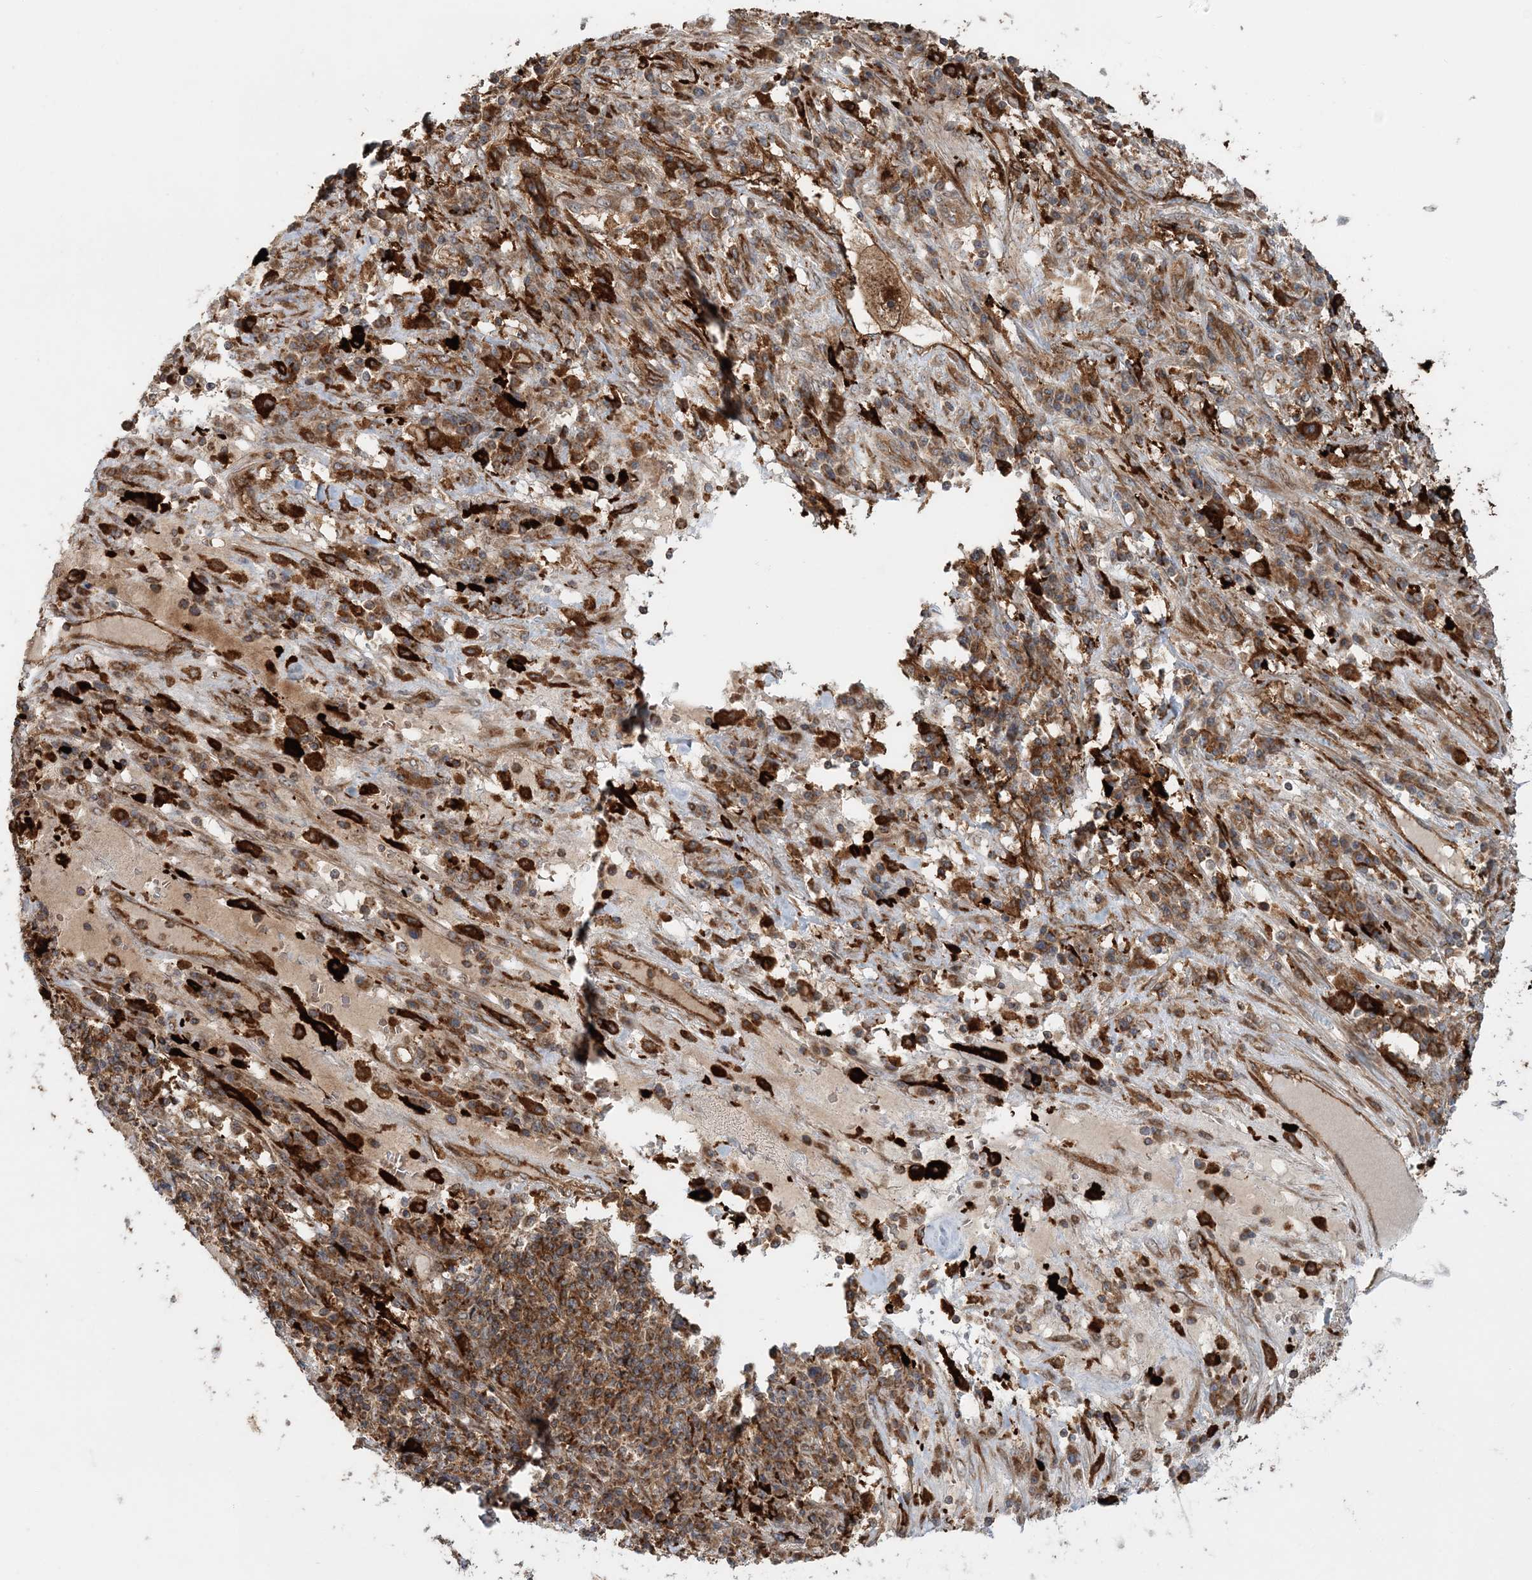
{"staining": {"intensity": "strong", "quantity": ">75%", "location": "cytoplasmic/membranous"}, "tissue": "endometrial cancer", "cell_type": "Tumor cells", "image_type": "cancer", "snomed": [{"axis": "morphology", "description": "Adenocarcinoma, NOS"}, {"axis": "topography", "description": "Endometrium"}], "caption": "Immunohistochemical staining of human adenocarcinoma (endometrial) demonstrates high levels of strong cytoplasmic/membranous staining in approximately >75% of tumor cells. (DAB IHC with brightfield microscopy, high magnification).", "gene": "LRPPRC", "patient": {"sex": "female", "age": 49}}